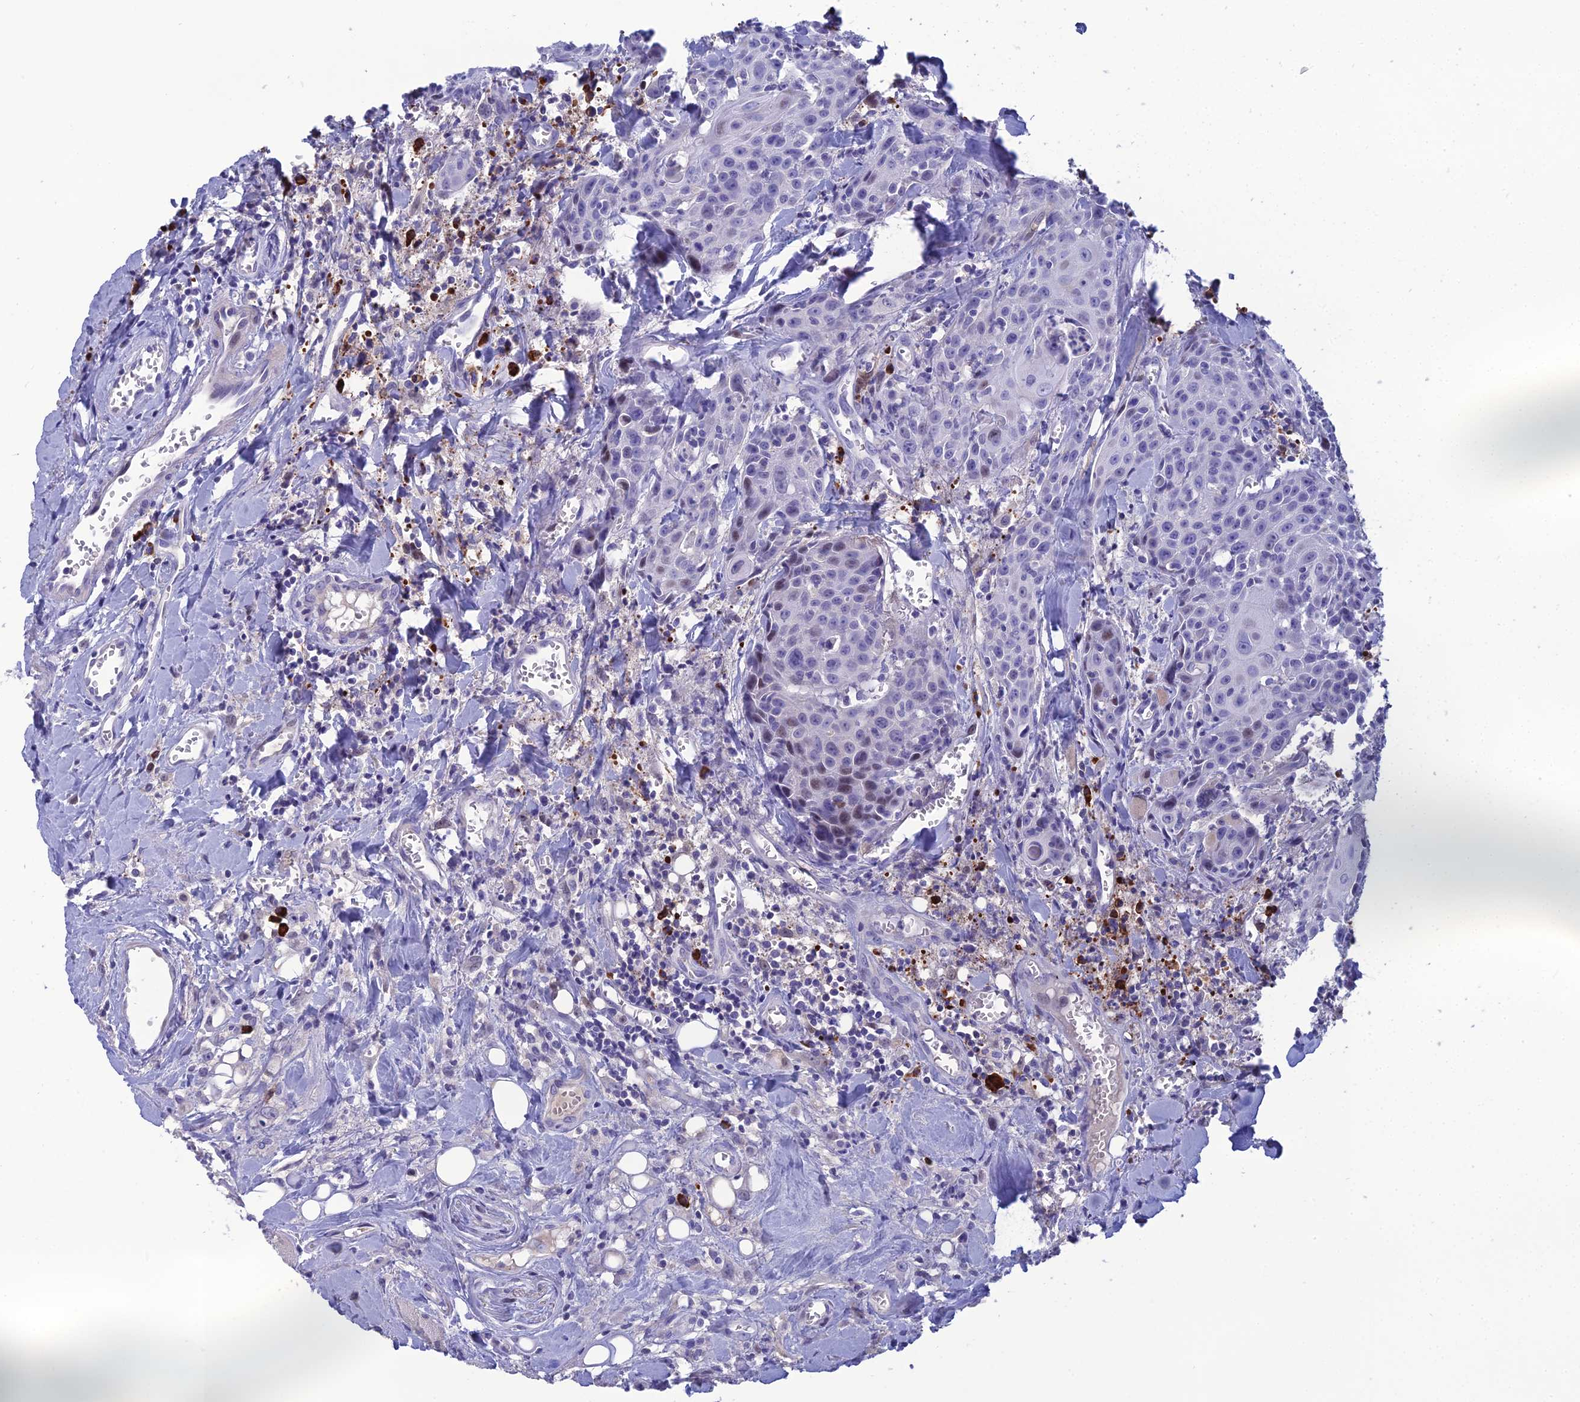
{"staining": {"intensity": "weak", "quantity": "<25%", "location": "nuclear"}, "tissue": "head and neck cancer", "cell_type": "Tumor cells", "image_type": "cancer", "snomed": [{"axis": "morphology", "description": "Squamous cell carcinoma, NOS"}, {"axis": "topography", "description": "Oral tissue"}, {"axis": "topography", "description": "Head-Neck"}], "caption": "The micrograph demonstrates no significant positivity in tumor cells of head and neck cancer (squamous cell carcinoma).", "gene": "CRB2", "patient": {"sex": "female", "age": 82}}